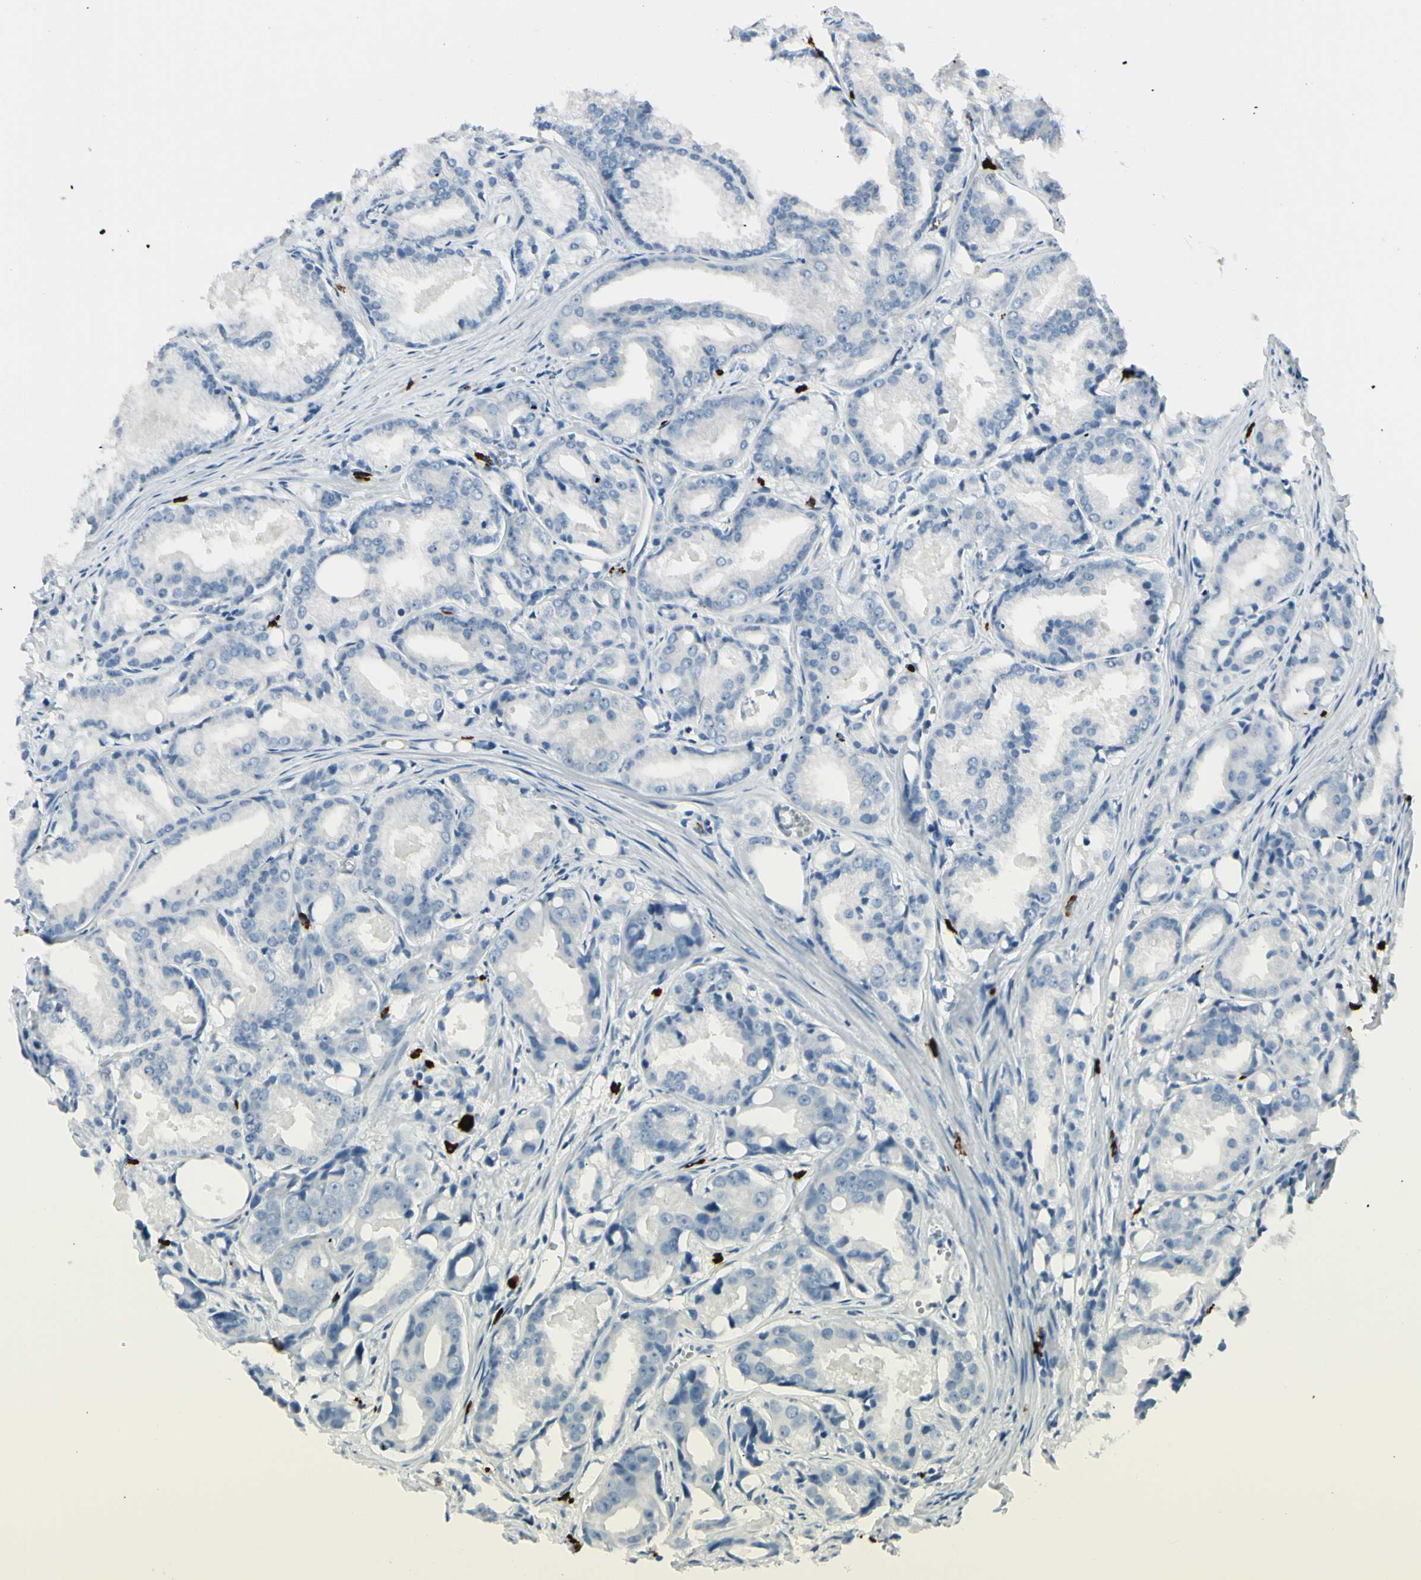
{"staining": {"intensity": "negative", "quantity": "none", "location": "none"}, "tissue": "prostate cancer", "cell_type": "Tumor cells", "image_type": "cancer", "snomed": [{"axis": "morphology", "description": "Adenocarcinoma, Low grade"}, {"axis": "topography", "description": "Prostate"}], "caption": "Prostate adenocarcinoma (low-grade) was stained to show a protein in brown. There is no significant positivity in tumor cells.", "gene": "DLG4", "patient": {"sex": "male", "age": 72}}